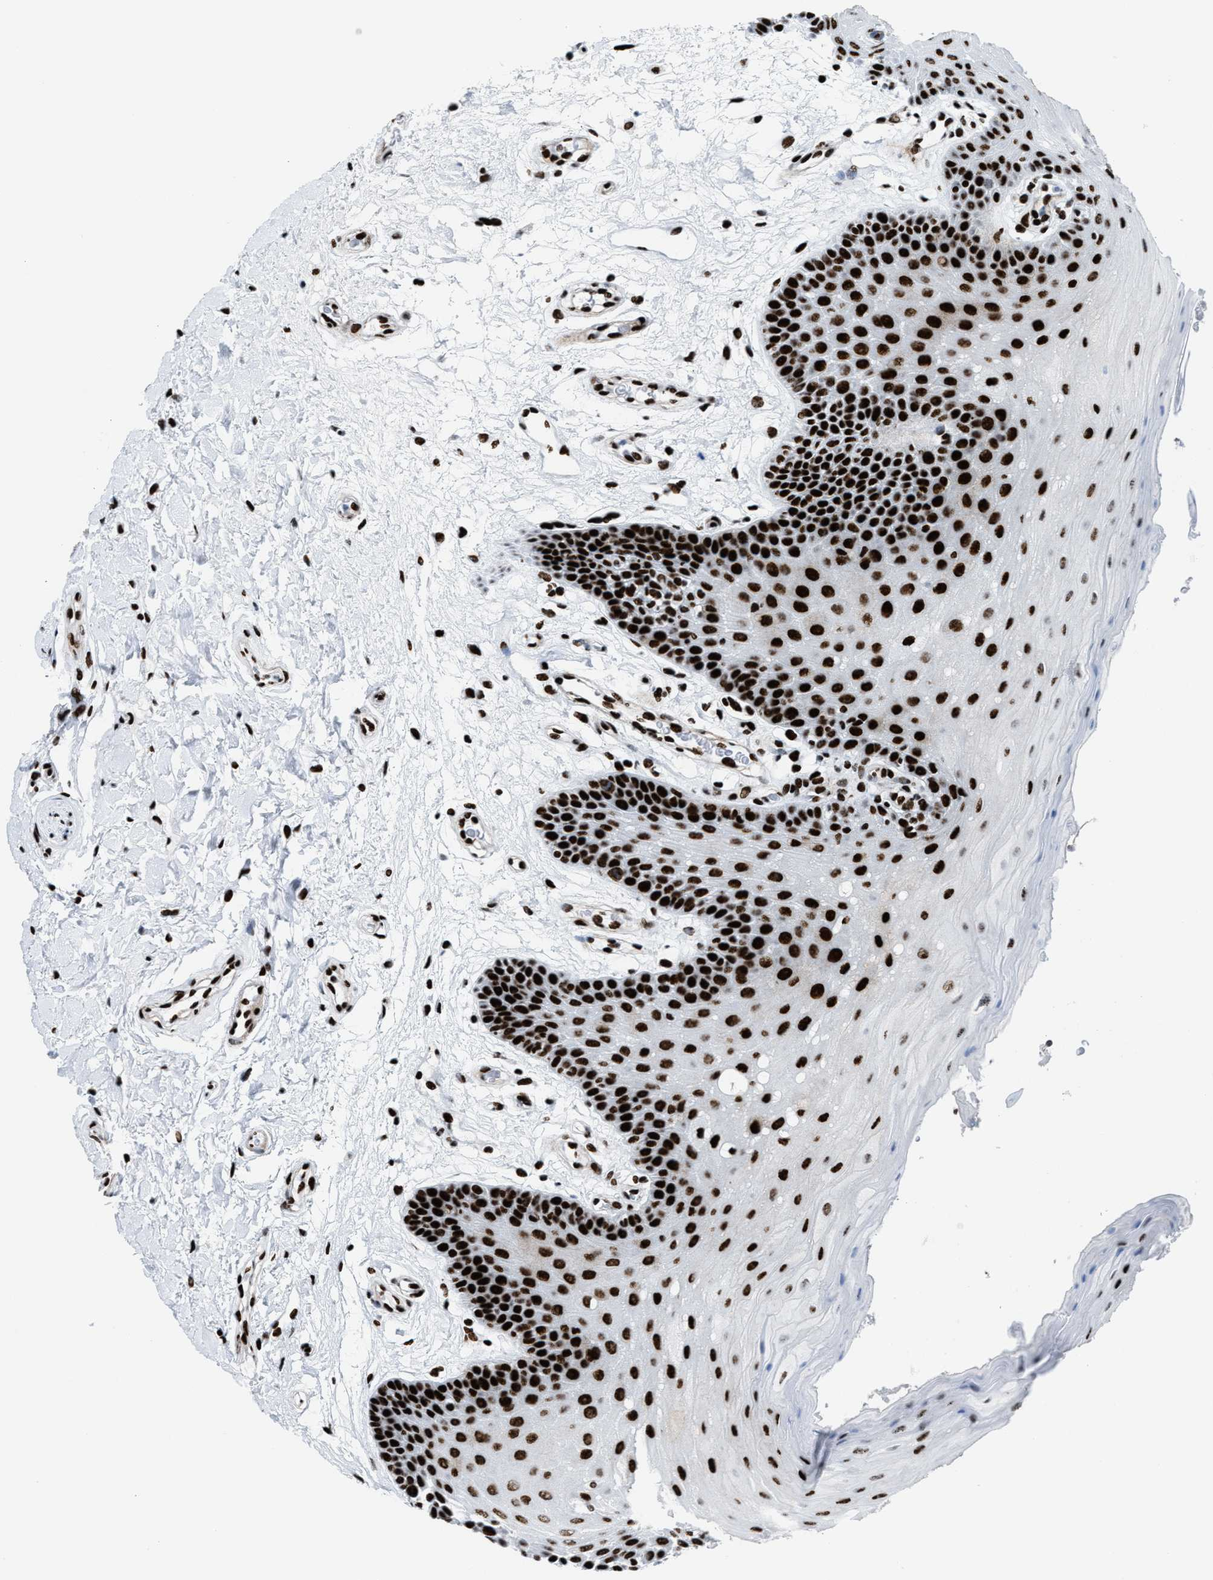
{"staining": {"intensity": "strong", "quantity": ">75%", "location": "nuclear"}, "tissue": "oral mucosa", "cell_type": "Squamous epithelial cells", "image_type": "normal", "snomed": [{"axis": "morphology", "description": "Normal tissue, NOS"}, {"axis": "morphology", "description": "Squamous cell carcinoma, NOS"}, {"axis": "topography", "description": "Oral tissue"}, {"axis": "topography", "description": "Head-Neck"}], "caption": "This micrograph reveals immunohistochemistry staining of unremarkable oral mucosa, with high strong nuclear positivity in approximately >75% of squamous epithelial cells.", "gene": "NONO", "patient": {"sex": "male", "age": 71}}